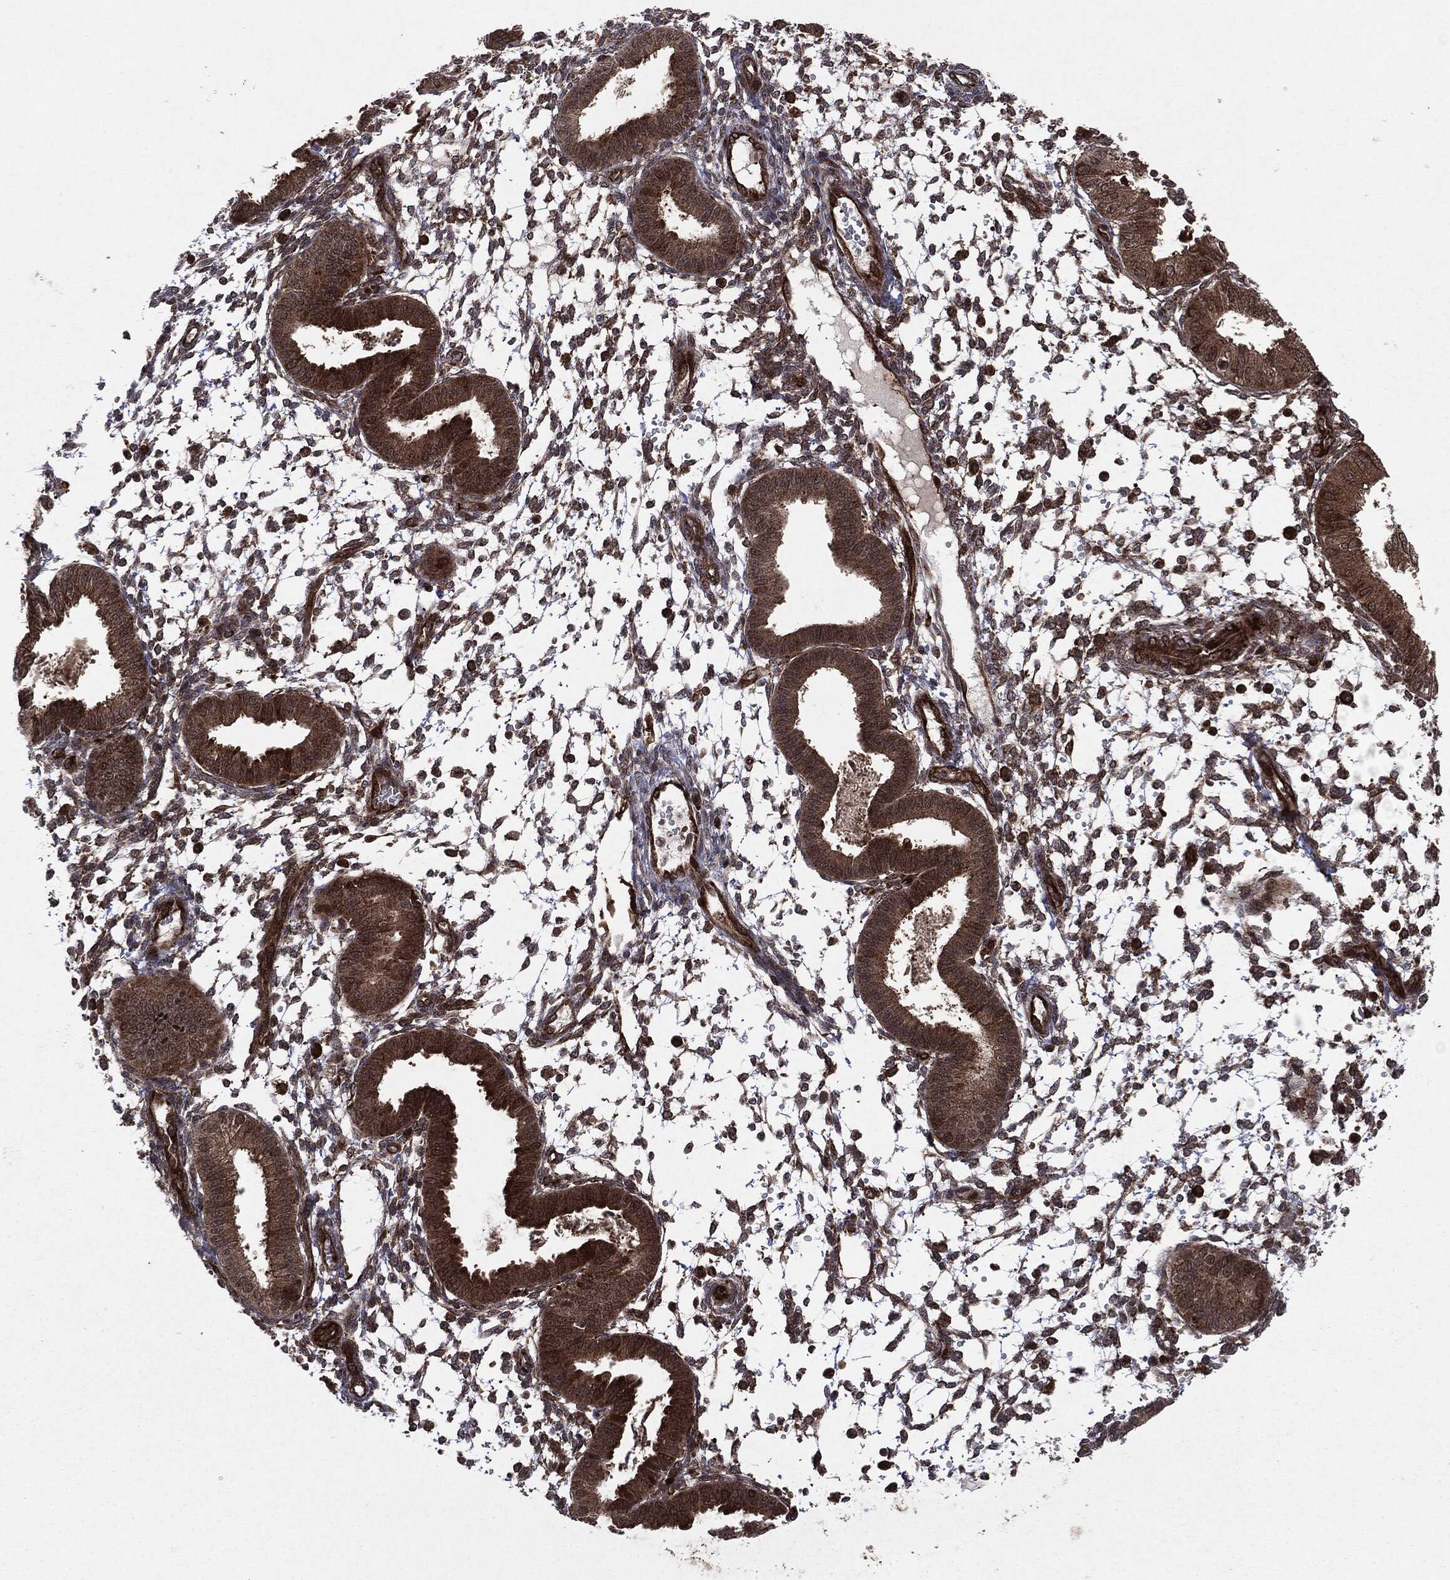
{"staining": {"intensity": "strong", "quantity": ">75%", "location": "cytoplasmic/membranous"}, "tissue": "endometrium", "cell_type": "Cells in endometrial stroma", "image_type": "normal", "snomed": [{"axis": "morphology", "description": "Normal tissue, NOS"}, {"axis": "topography", "description": "Endometrium"}], "caption": "Protein staining reveals strong cytoplasmic/membranous staining in about >75% of cells in endometrial stroma in unremarkable endometrium. (DAB (3,3'-diaminobenzidine) = brown stain, brightfield microscopy at high magnification).", "gene": "OTUB1", "patient": {"sex": "female", "age": 43}}